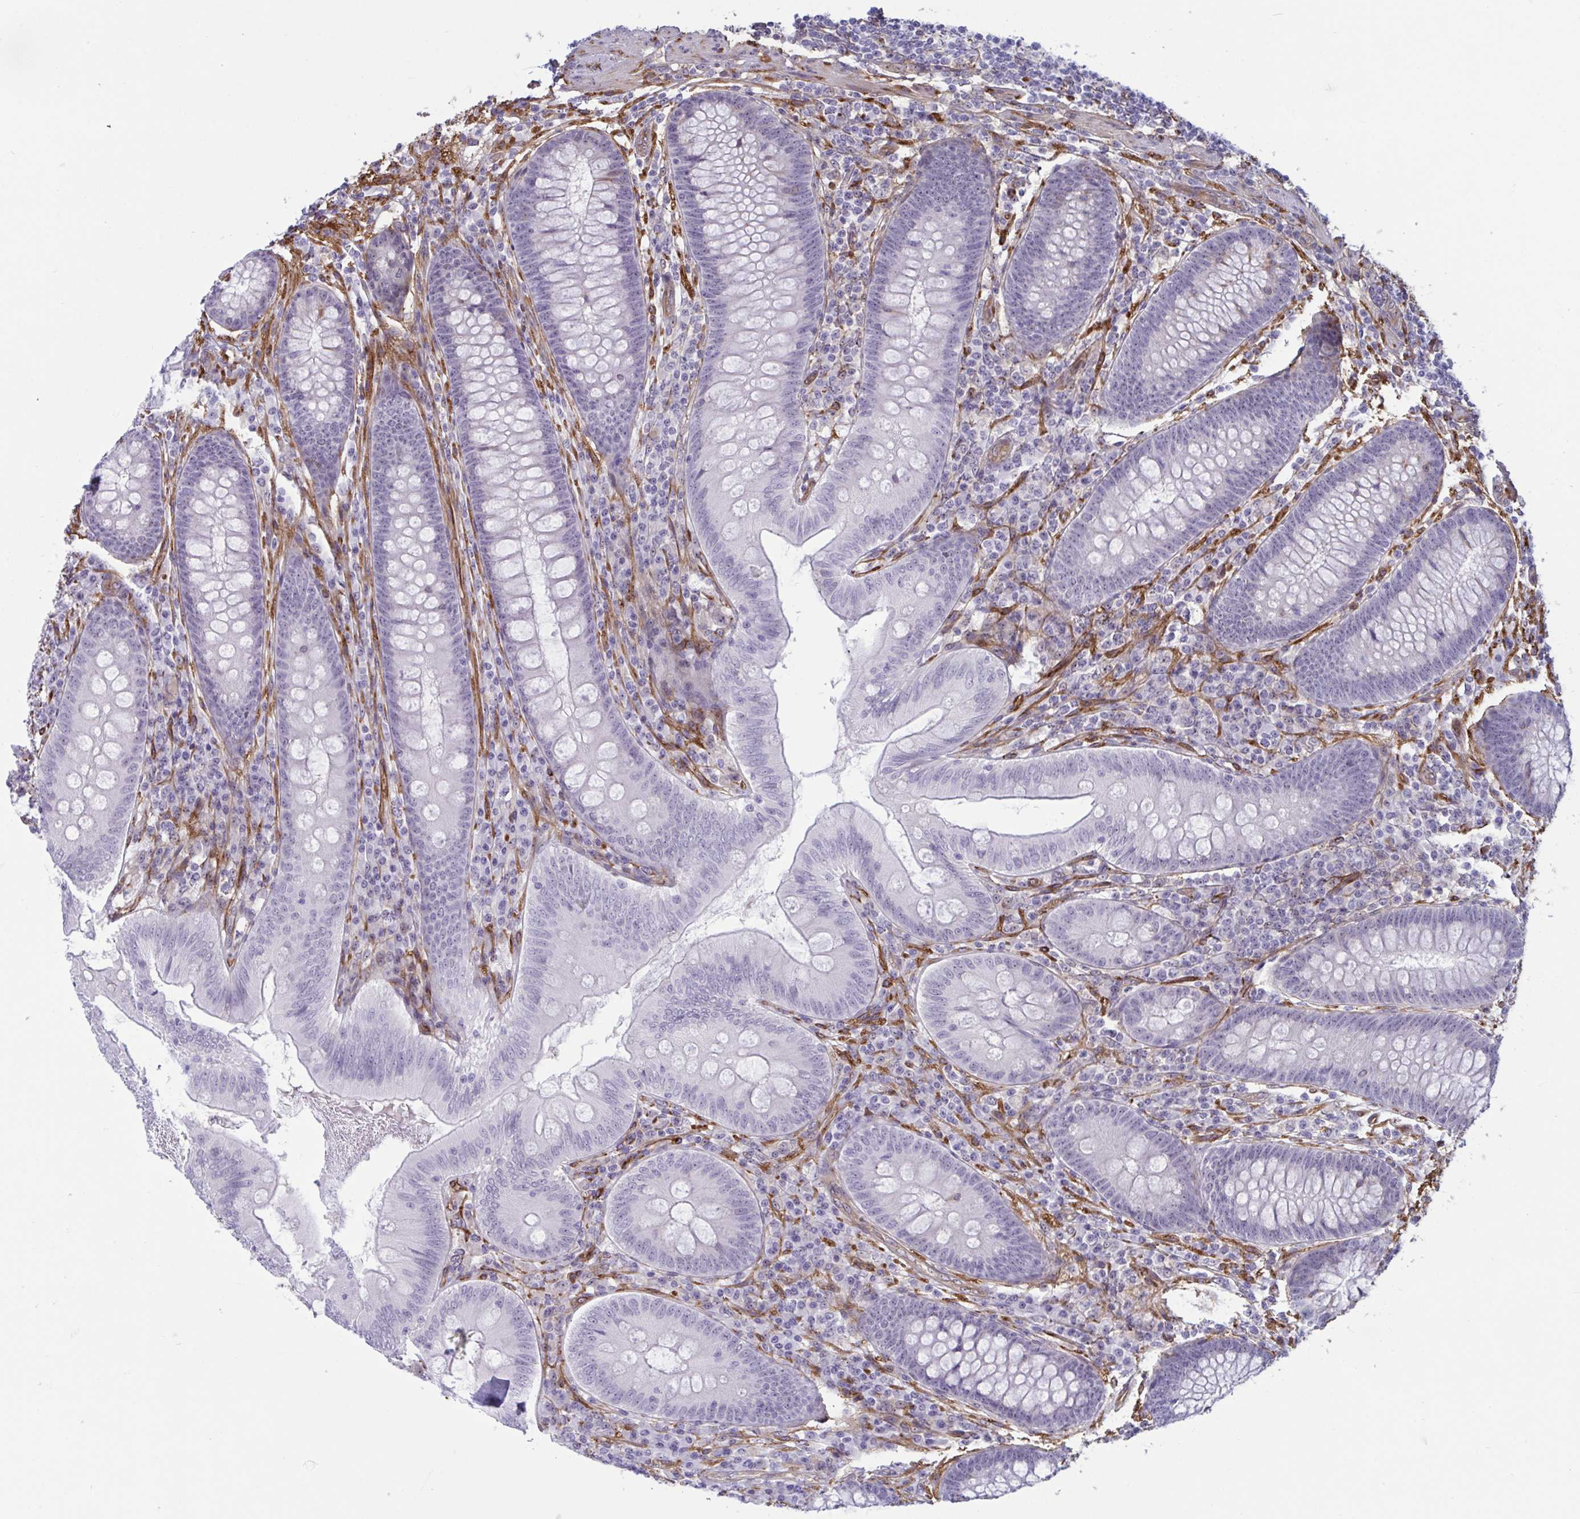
{"staining": {"intensity": "negative", "quantity": "none", "location": "none"}, "tissue": "appendix", "cell_type": "Glandular cells", "image_type": "normal", "snomed": [{"axis": "morphology", "description": "Normal tissue, NOS"}, {"axis": "topography", "description": "Appendix"}], "caption": "Immunohistochemistry histopathology image of unremarkable human appendix stained for a protein (brown), which reveals no expression in glandular cells. The staining is performed using DAB brown chromogen with nuclei counter-stained in using hematoxylin.", "gene": "PRRT4", "patient": {"sex": "male", "age": 71}}